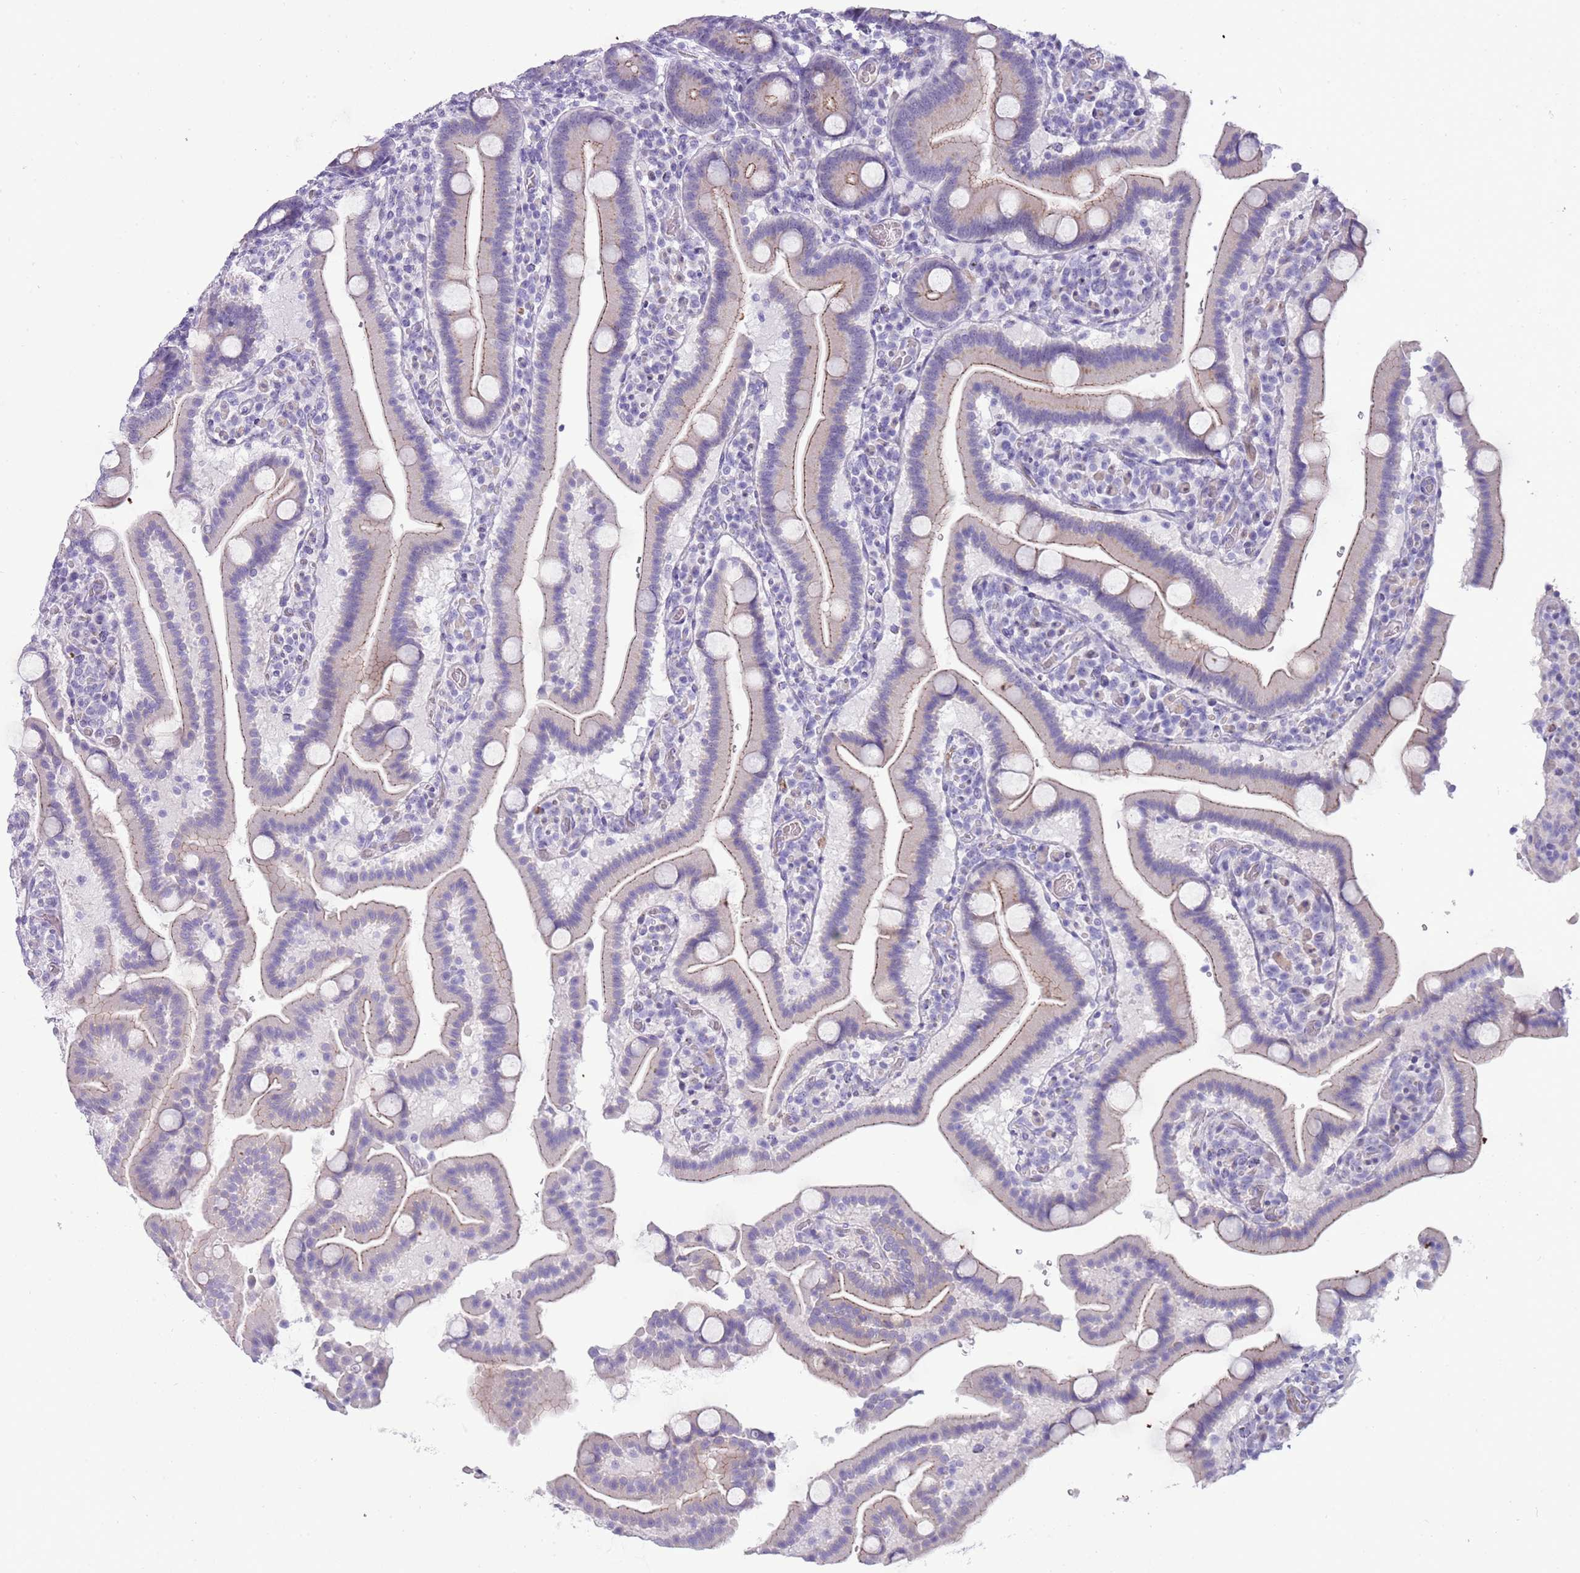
{"staining": {"intensity": "weak", "quantity": "25%-75%", "location": "cytoplasmic/membranous"}, "tissue": "duodenum", "cell_type": "Glandular cells", "image_type": "normal", "snomed": [{"axis": "morphology", "description": "Normal tissue, NOS"}, {"axis": "topography", "description": "Duodenum"}], "caption": "A histopathology image of duodenum stained for a protein shows weak cytoplasmic/membranous brown staining in glandular cells.", "gene": "NBPF4", "patient": {"sex": "male", "age": 55}}